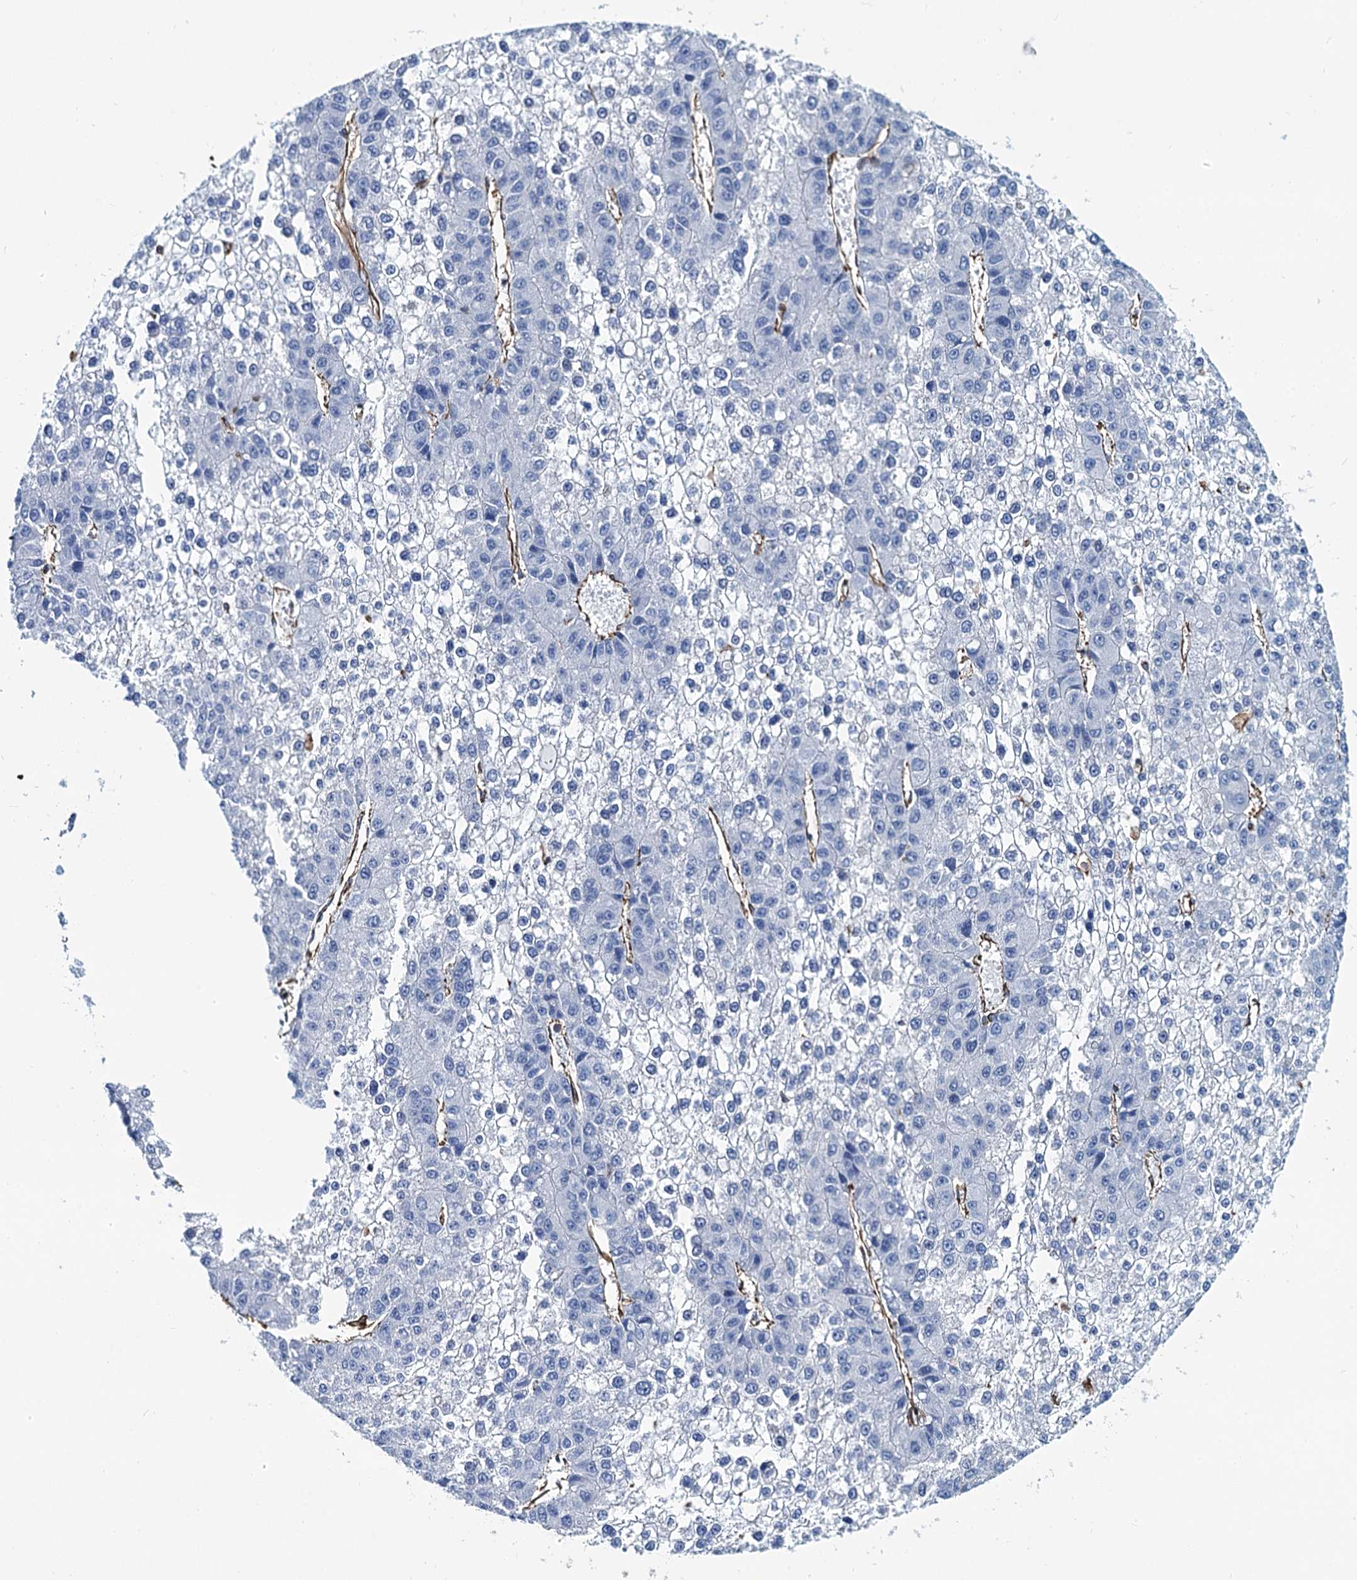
{"staining": {"intensity": "negative", "quantity": "none", "location": "none"}, "tissue": "liver cancer", "cell_type": "Tumor cells", "image_type": "cancer", "snomed": [{"axis": "morphology", "description": "Carcinoma, Hepatocellular, NOS"}, {"axis": "topography", "description": "Liver"}], "caption": "DAB (3,3'-diaminobenzidine) immunohistochemical staining of liver cancer displays no significant positivity in tumor cells.", "gene": "PGM2", "patient": {"sex": "female", "age": 73}}